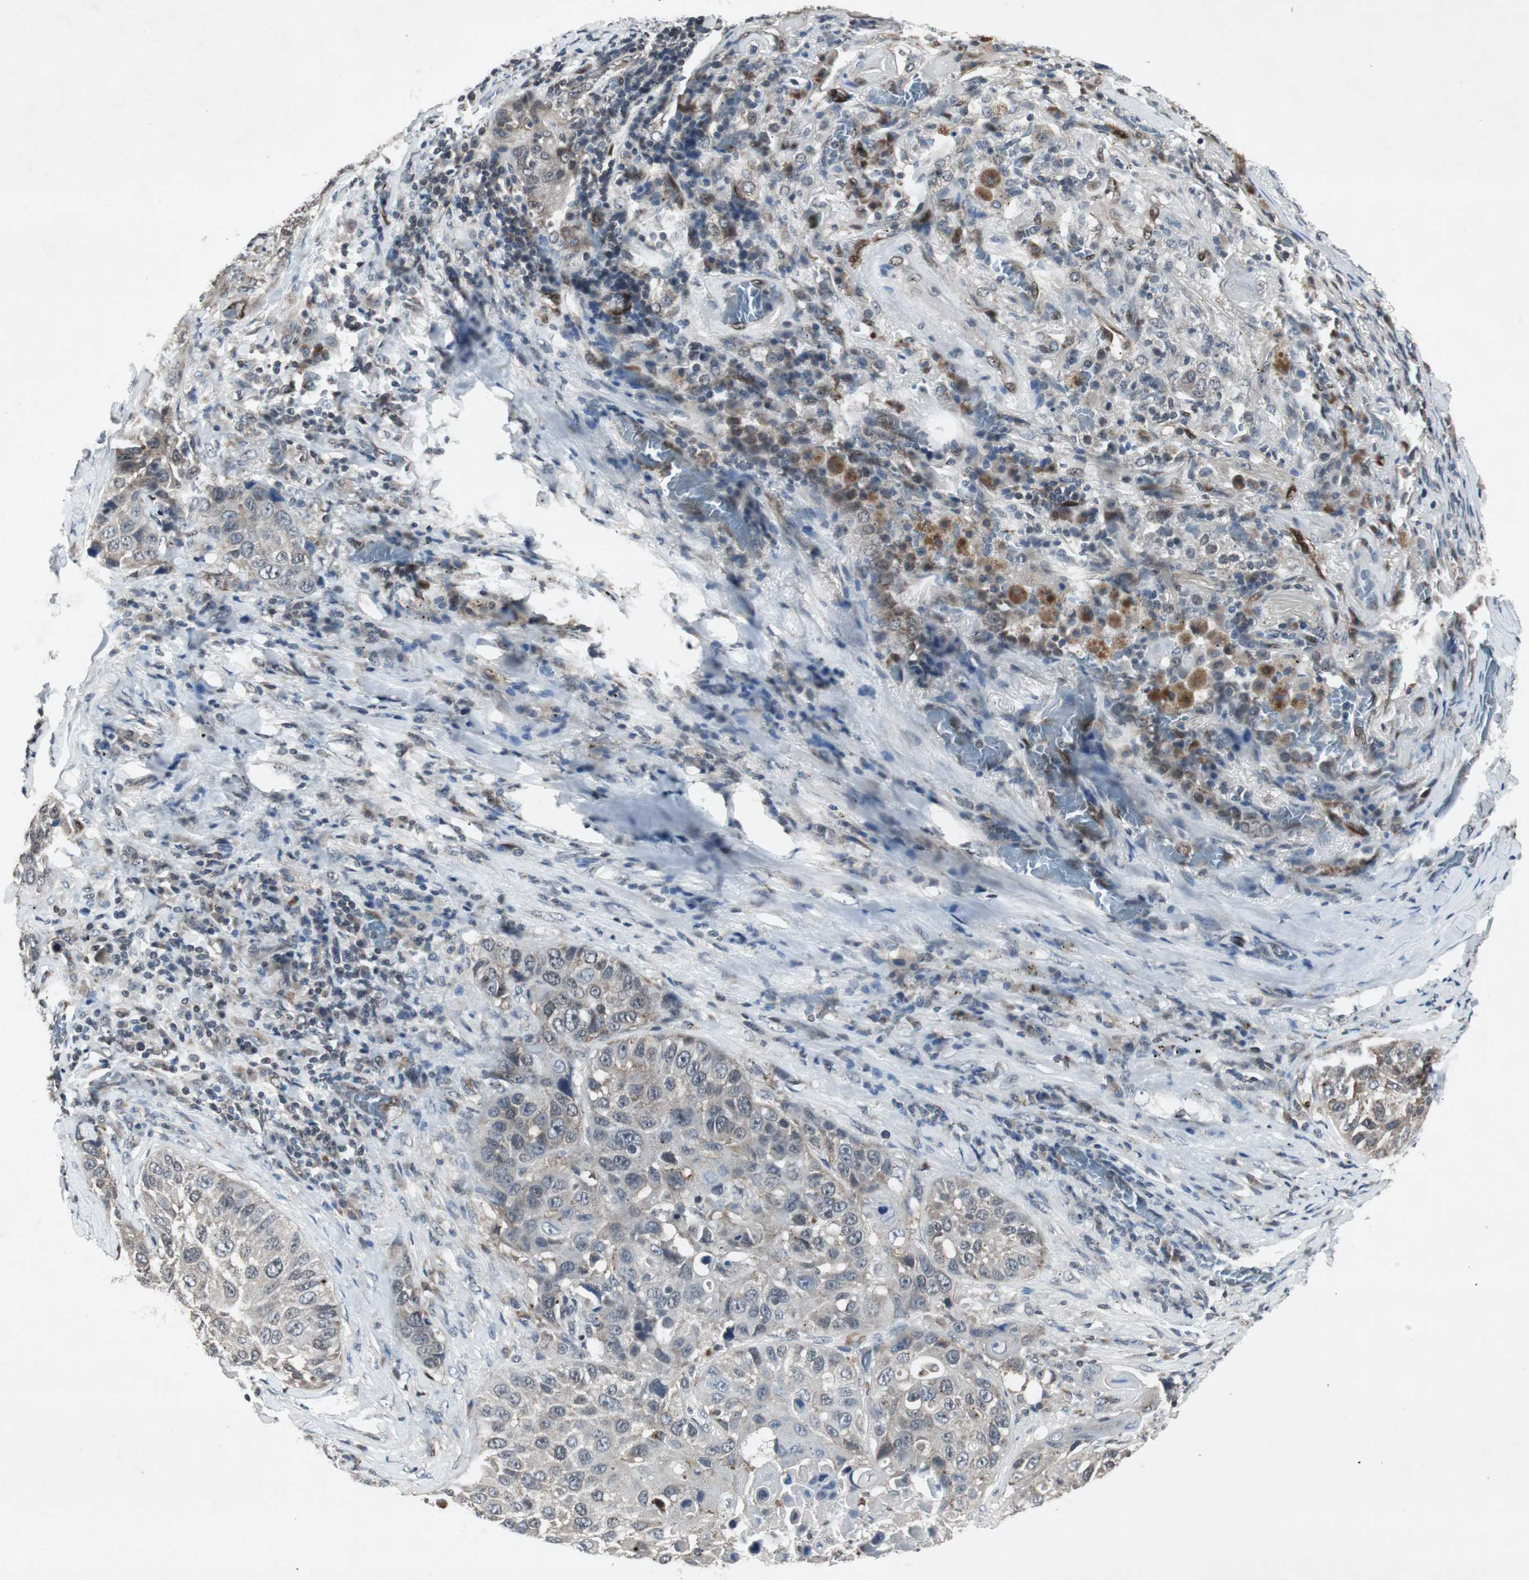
{"staining": {"intensity": "weak", "quantity": "25%-75%", "location": "cytoplasmic/membranous"}, "tissue": "lung cancer", "cell_type": "Tumor cells", "image_type": "cancer", "snomed": [{"axis": "morphology", "description": "Squamous cell carcinoma, NOS"}, {"axis": "topography", "description": "Lung"}], "caption": "Immunohistochemical staining of human lung cancer demonstrates weak cytoplasmic/membranous protein positivity in approximately 25%-75% of tumor cells.", "gene": "SMAD1", "patient": {"sex": "male", "age": 57}}